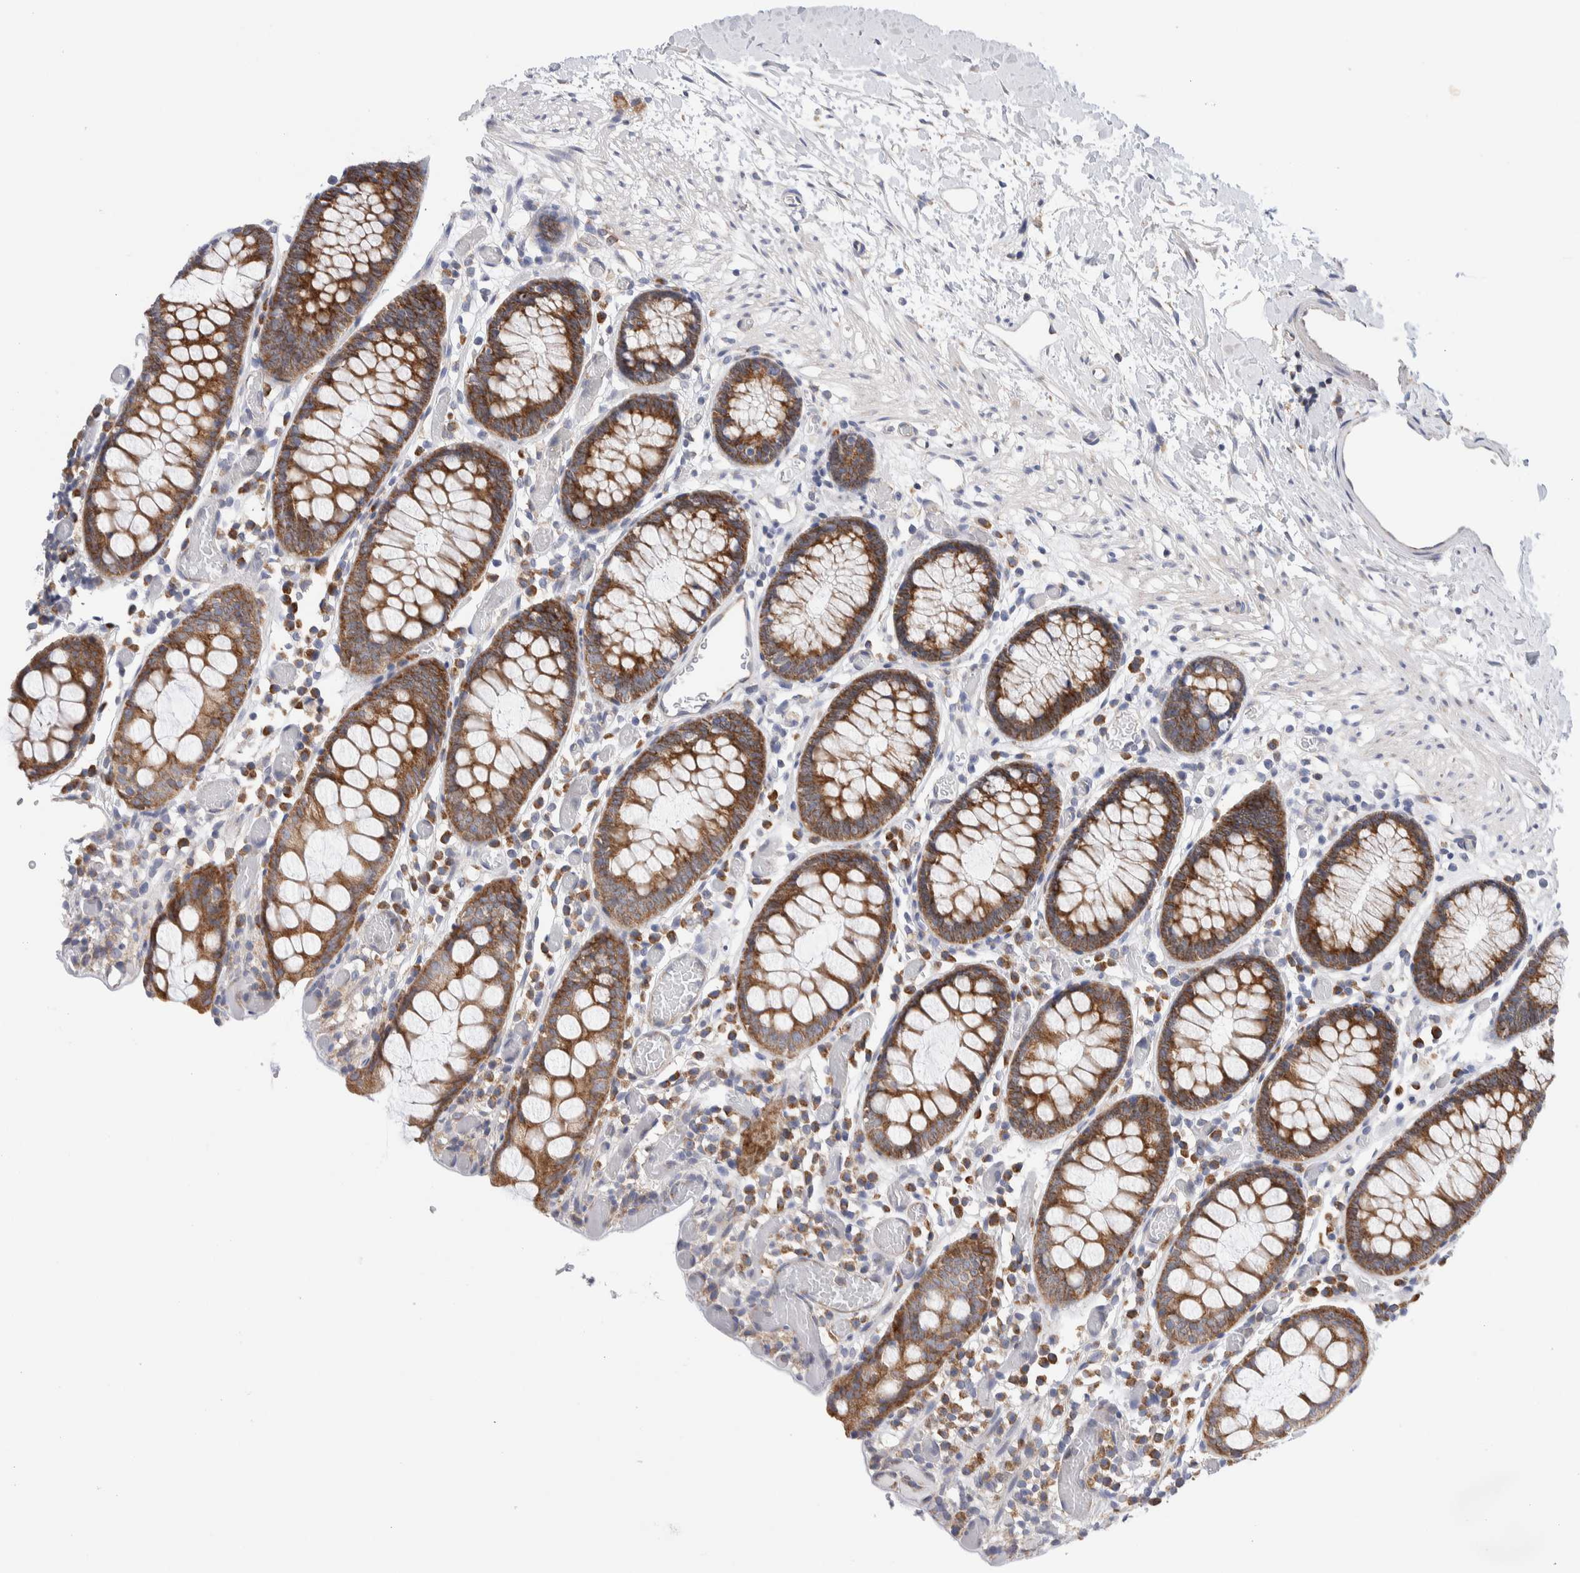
{"staining": {"intensity": "weak", "quantity": "<25%", "location": "cytoplasmic/membranous"}, "tissue": "colon", "cell_type": "Endothelial cells", "image_type": "normal", "snomed": [{"axis": "morphology", "description": "Normal tissue, NOS"}, {"axis": "topography", "description": "Colon"}], "caption": "Endothelial cells are negative for protein expression in benign human colon. Nuclei are stained in blue.", "gene": "RACK1", "patient": {"sex": "male", "age": 14}}